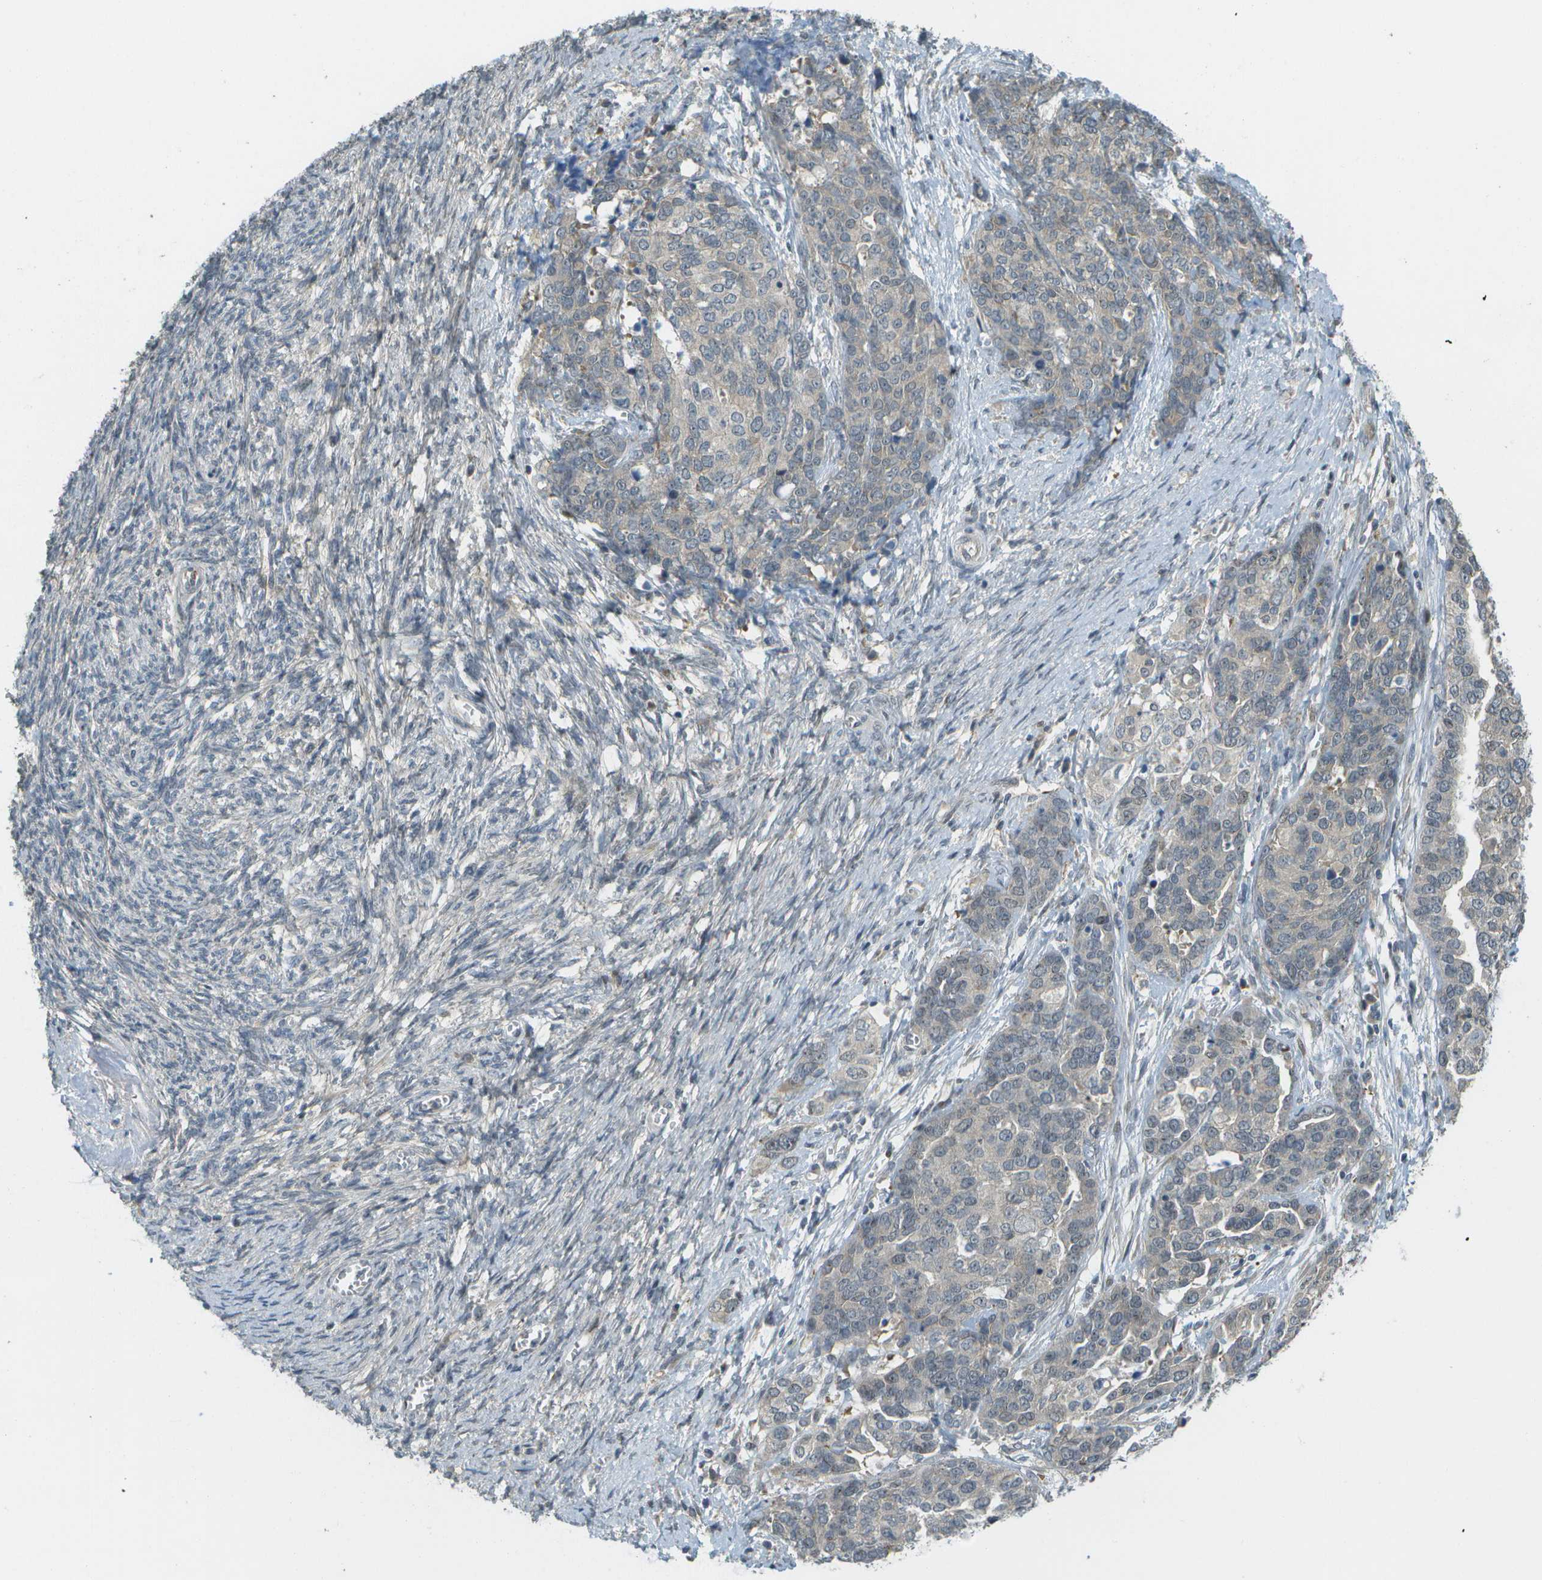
{"staining": {"intensity": "negative", "quantity": "none", "location": "none"}, "tissue": "ovarian cancer", "cell_type": "Tumor cells", "image_type": "cancer", "snomed": [{"axis": "morphology", "description": "Cystadenocarcinoma, serous, NOS"}, {"axis": "topography", "description": "Ovary"}], "caption": "High magnification brightfield microscopy of serous cystadenocarcinoma (ovarian) stained with DAB (brown) and counterstained with hematoxylin (blue): tumor cells show no significant staining.", "gene": "WNK2", "patient": {"sex": "female", "age": 44}}